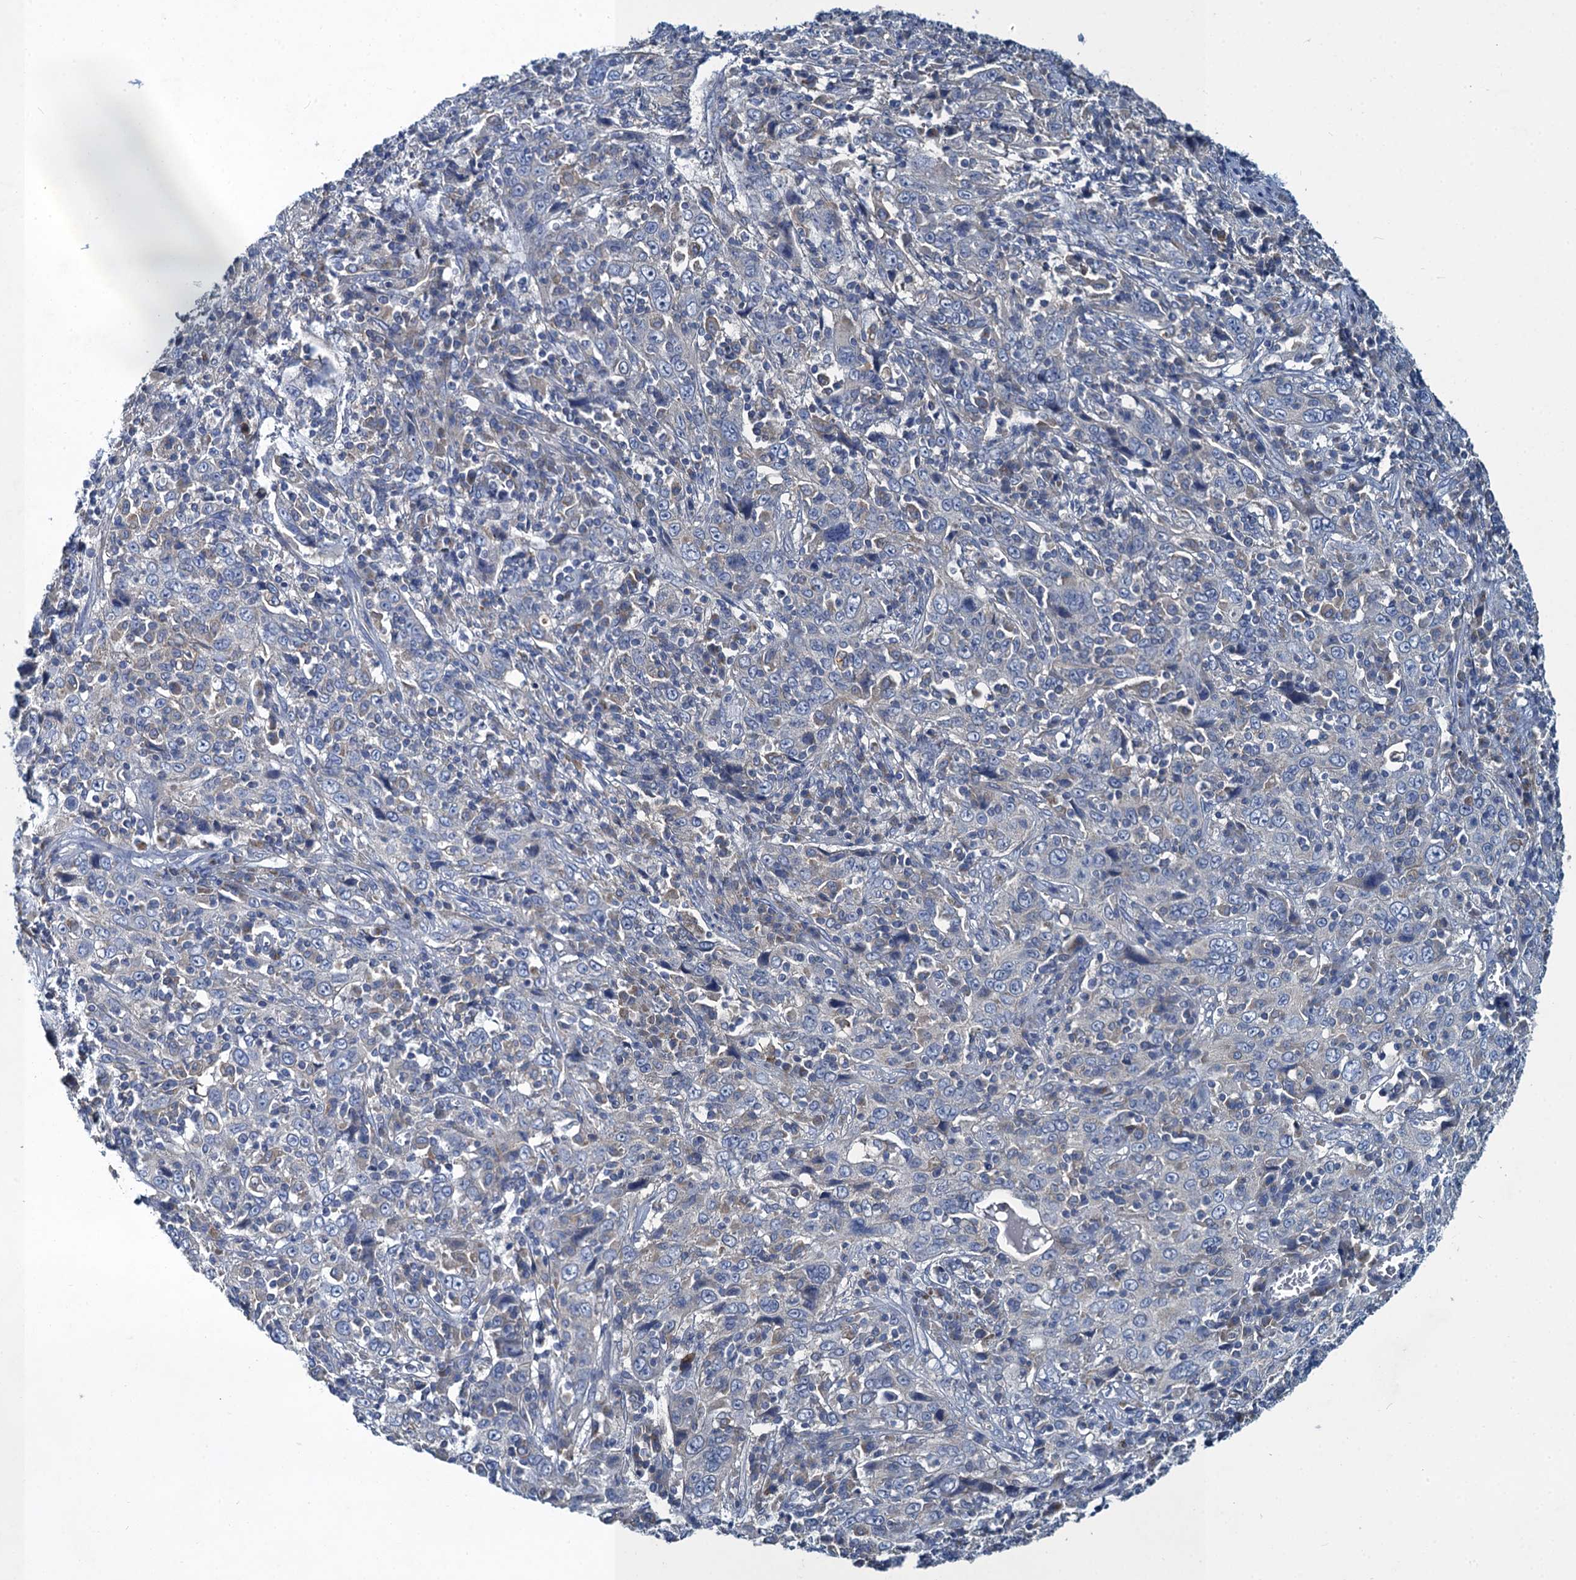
{"staining": {"intensity": "negative", "quantity": "none", "location": "none"}, "tissue": "cervical cancer", "cell_type": "Tumor cells", "image_type": "cancer", "snomed": [{"axis": "morphology", "description": "Squamous cell carcinoma, NOS"}, {"axis": "topography", "description": "Cervix"}], "caption": "Cervical cancer was stained to show a protein in brown. There is no significant positivity in tumor cells.", "gene": "SNAP29", "patient": {"sex": "female", "age": 46}}